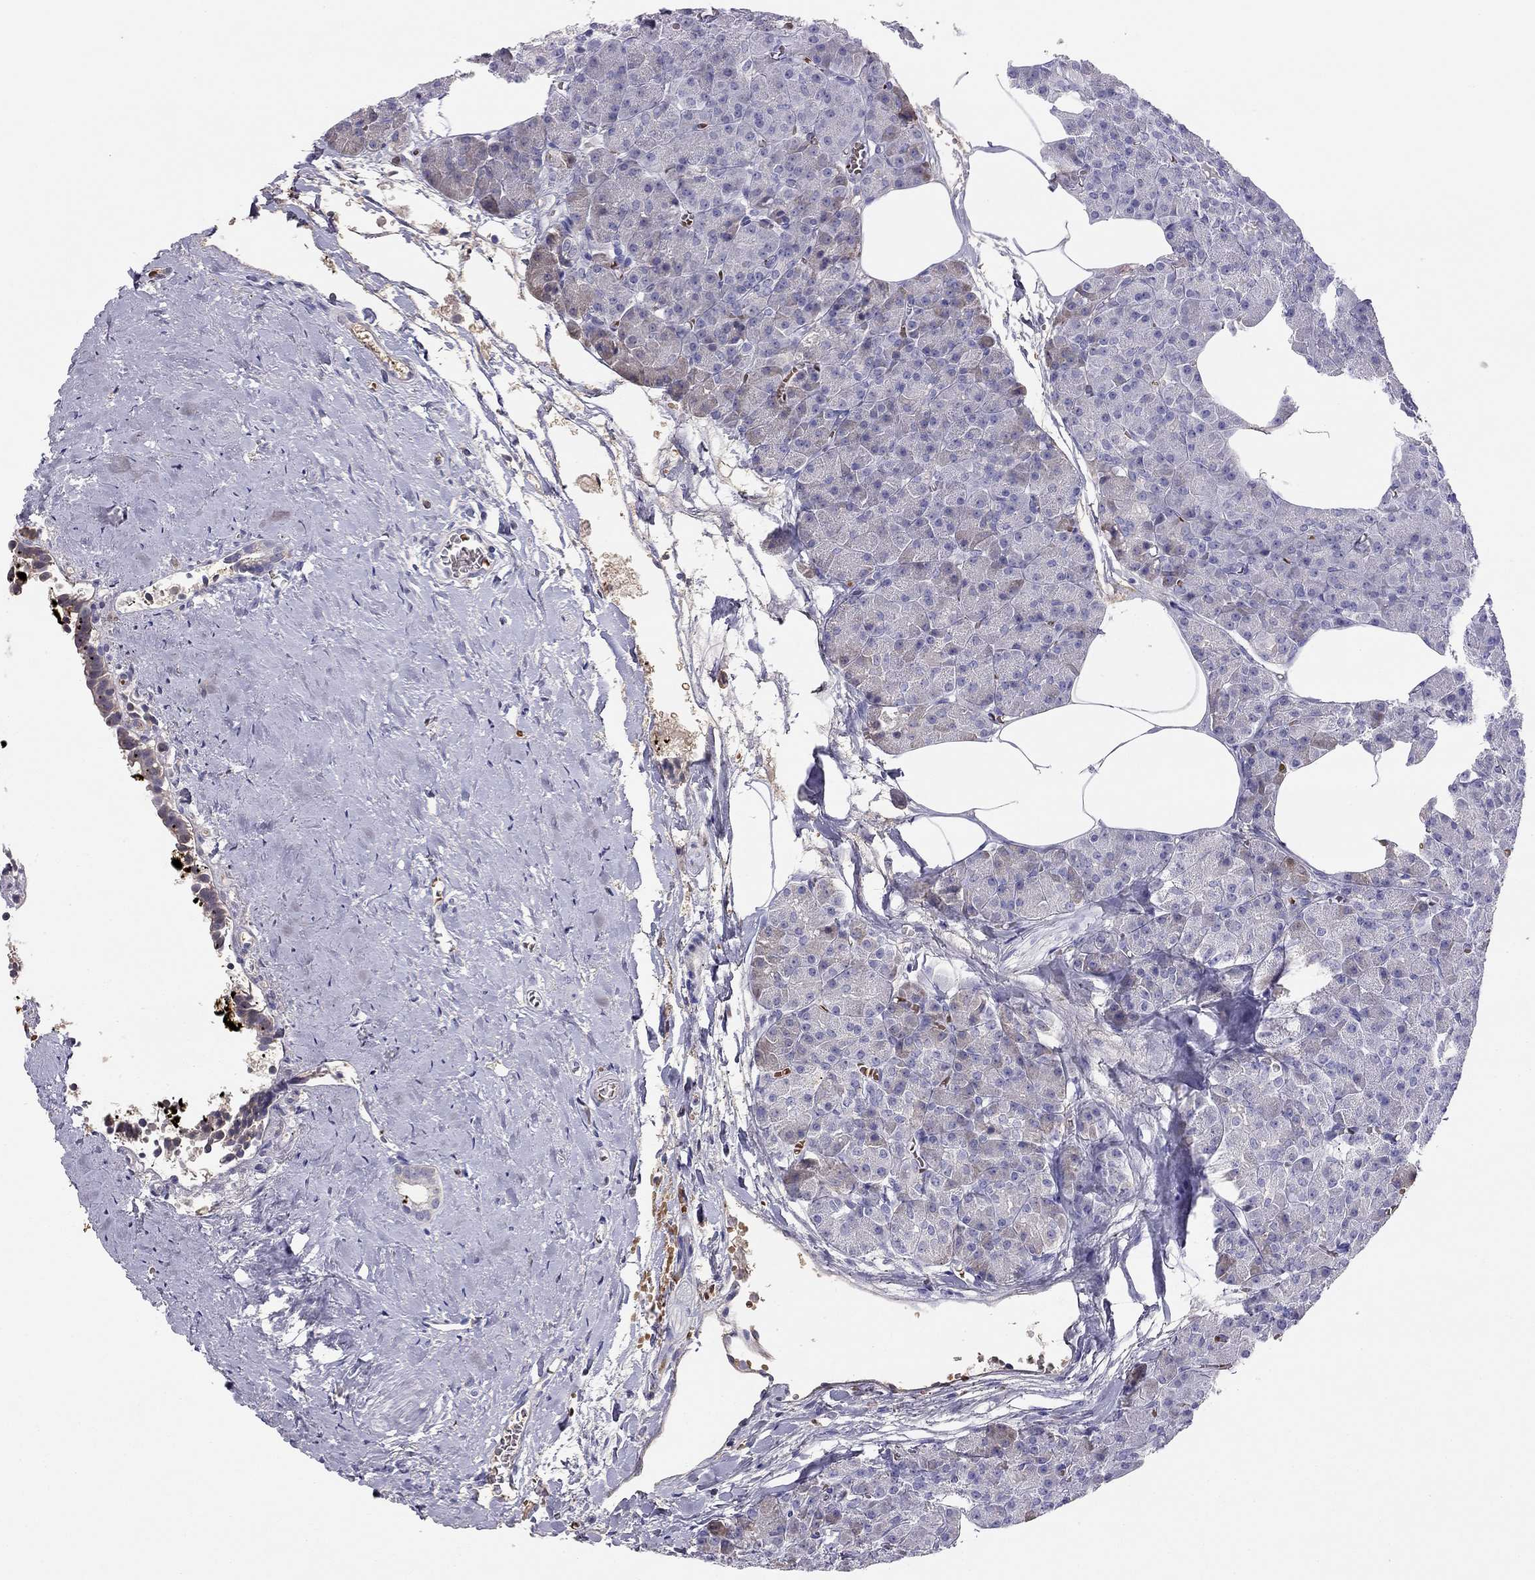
{"staining": {"intensity": "negative", "quantity": "none", "location": "none"}, "tissue": "pancreas", "cell_type": "Exocrine glandular cells", "image_type": "normal", "snomed": [{"axis": "morphology", "description": "Normal tissue, NOS"}, {"axis": "topography", "description": "Pancreas"}], "caption": "An image of pancreas stained for a protein displays no brown staining in exocrine glandular cells.", "gene": "RHCE", "patient": {"sex": "female", "age": 45}}